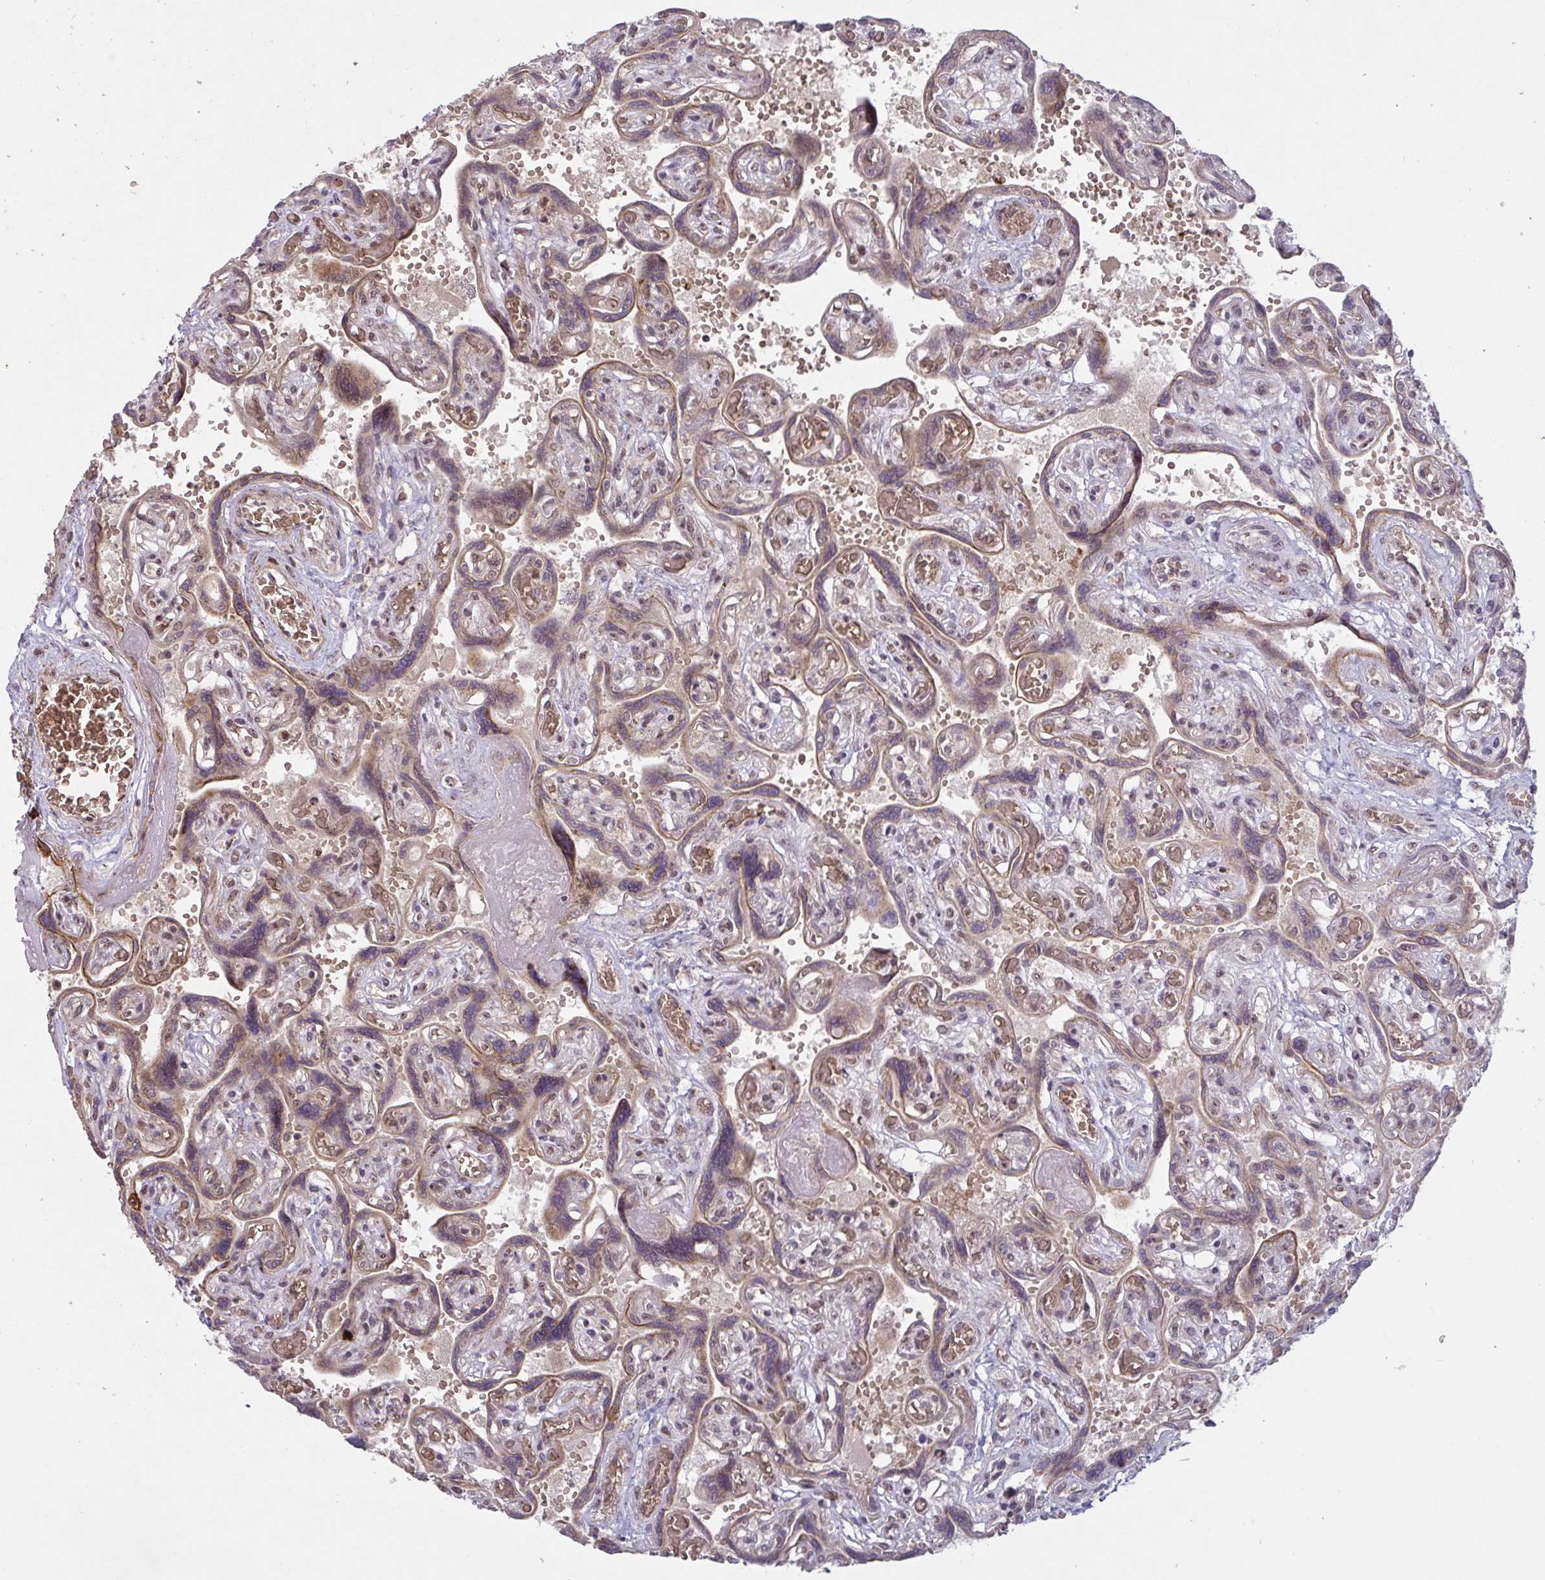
{"staining": {"intensity": "strong", "quantity": ">75%", "location": "nuclear"}, "tissue": "placenta", "cell_type": "Decidual cells", "image_type": "normal", "snomed": [{"axis": "morphology", "description": "Normal tissue, NOS"}, {"axis": "topography", "description": "Placenta"}], "caption": "Unremarkable placenta was stained to show a protein in brown. There is high levels of strong nuclear positivity in about >75% of decidual cells. The staining was performed using DAB (3,3'-diaminobenzidine) to visualize the protein expression in brown, while the nuclei were stained in blue with hematoxylin (Magnification: 20x).", "gene": "NLRP13", "patient": {"sex": "female", "age": 32}}